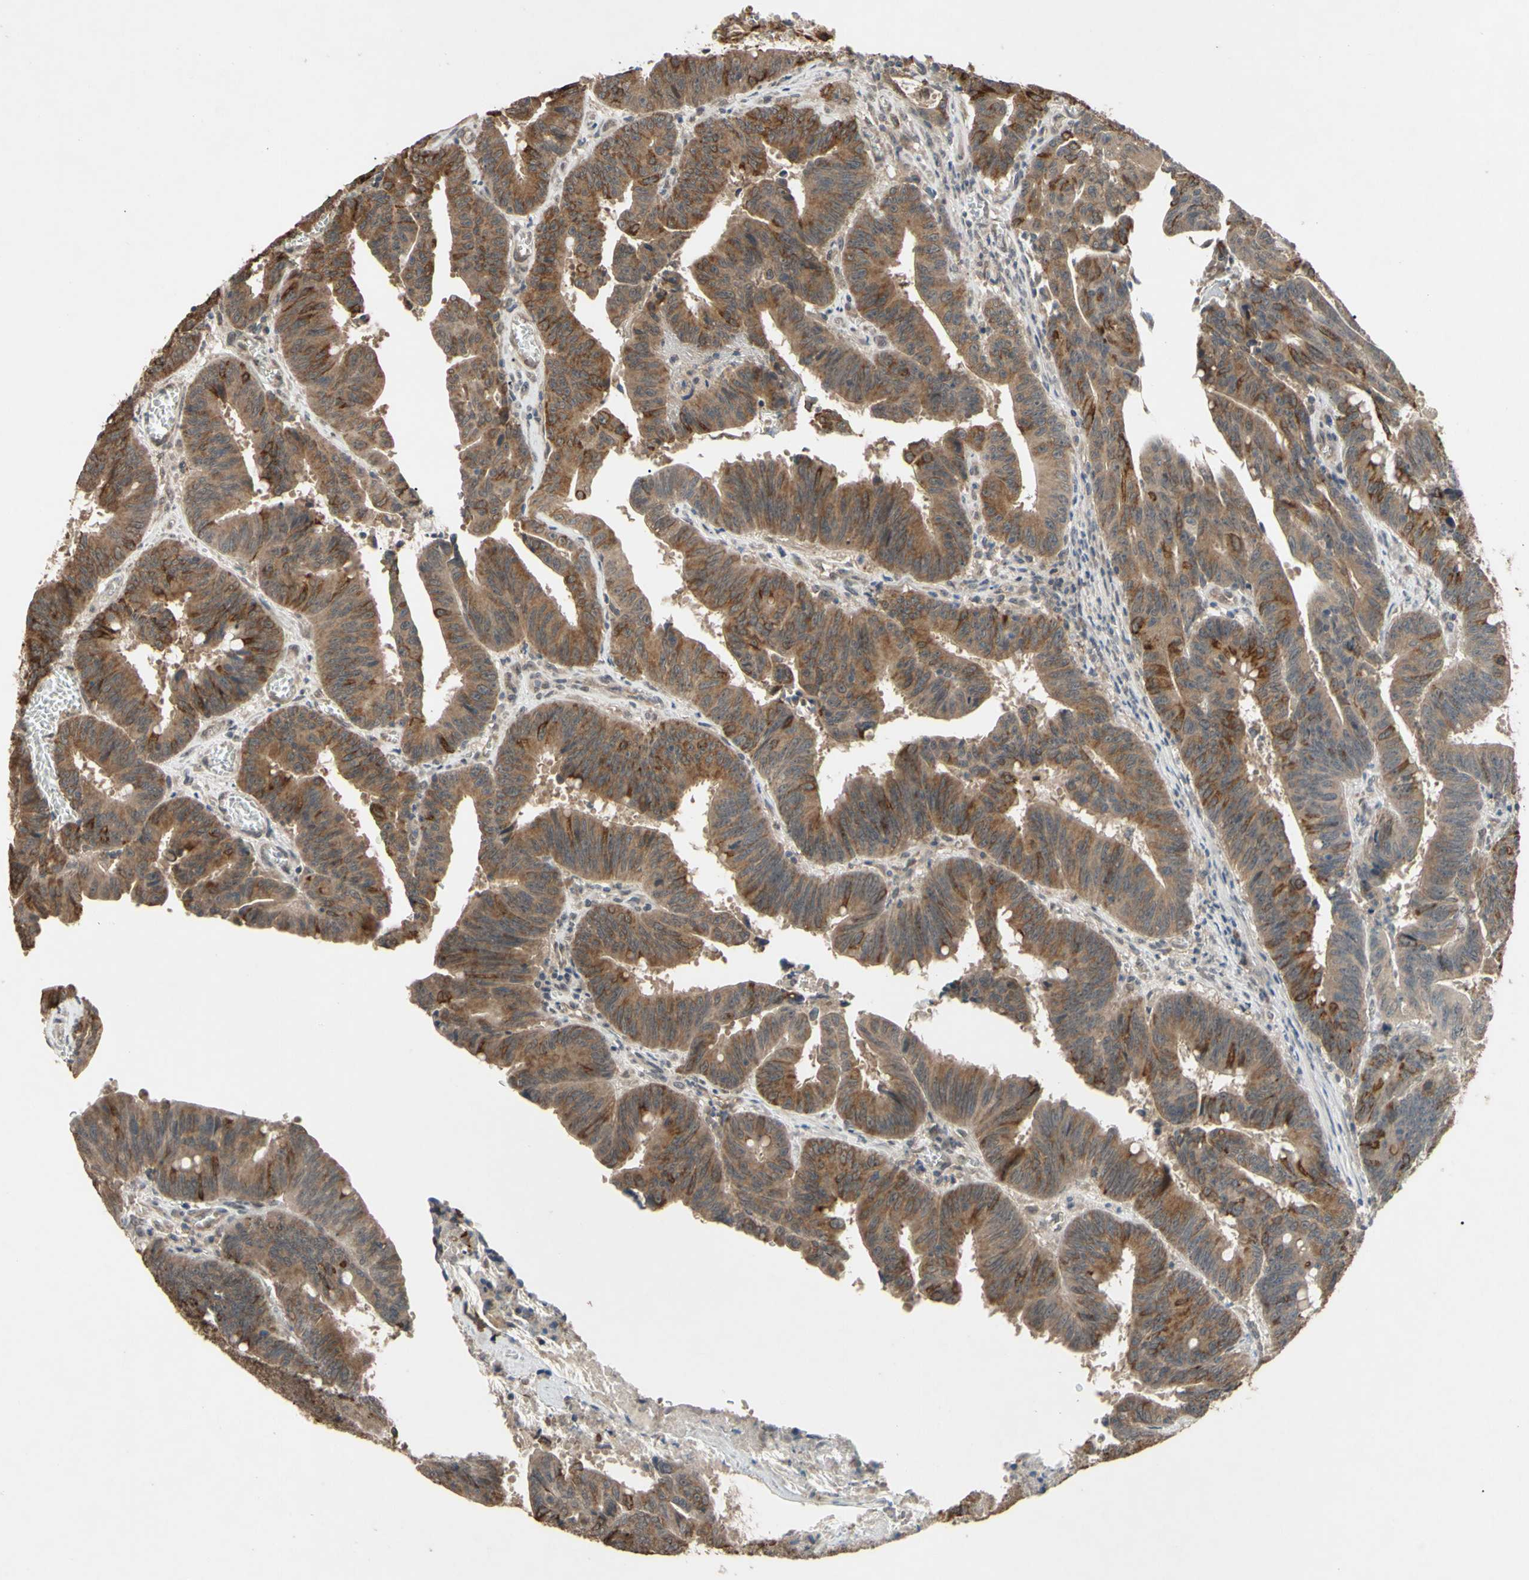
{"staining": {"intensity": "moderate", "quantity": ">75%", "location": "cytoplasmic/membranous"}, "tissue": "colorectal cancer", "cell_type": "Tumor cells", "image_type": "cancer", "snomed": [{"axis": "morphology", "description": "Adenocarcinoma, NOS"}, {"axis": "topography", "description": "Colon"}], "caption": "Colorectal adenocarcinoma stained with DAB IHC shows medium levels of moderate cytoplasmic/membranous positivity in approximately >75% of tumor cells.", "gene": "CD164", "patient": {"sex": "male", "age": 45}}